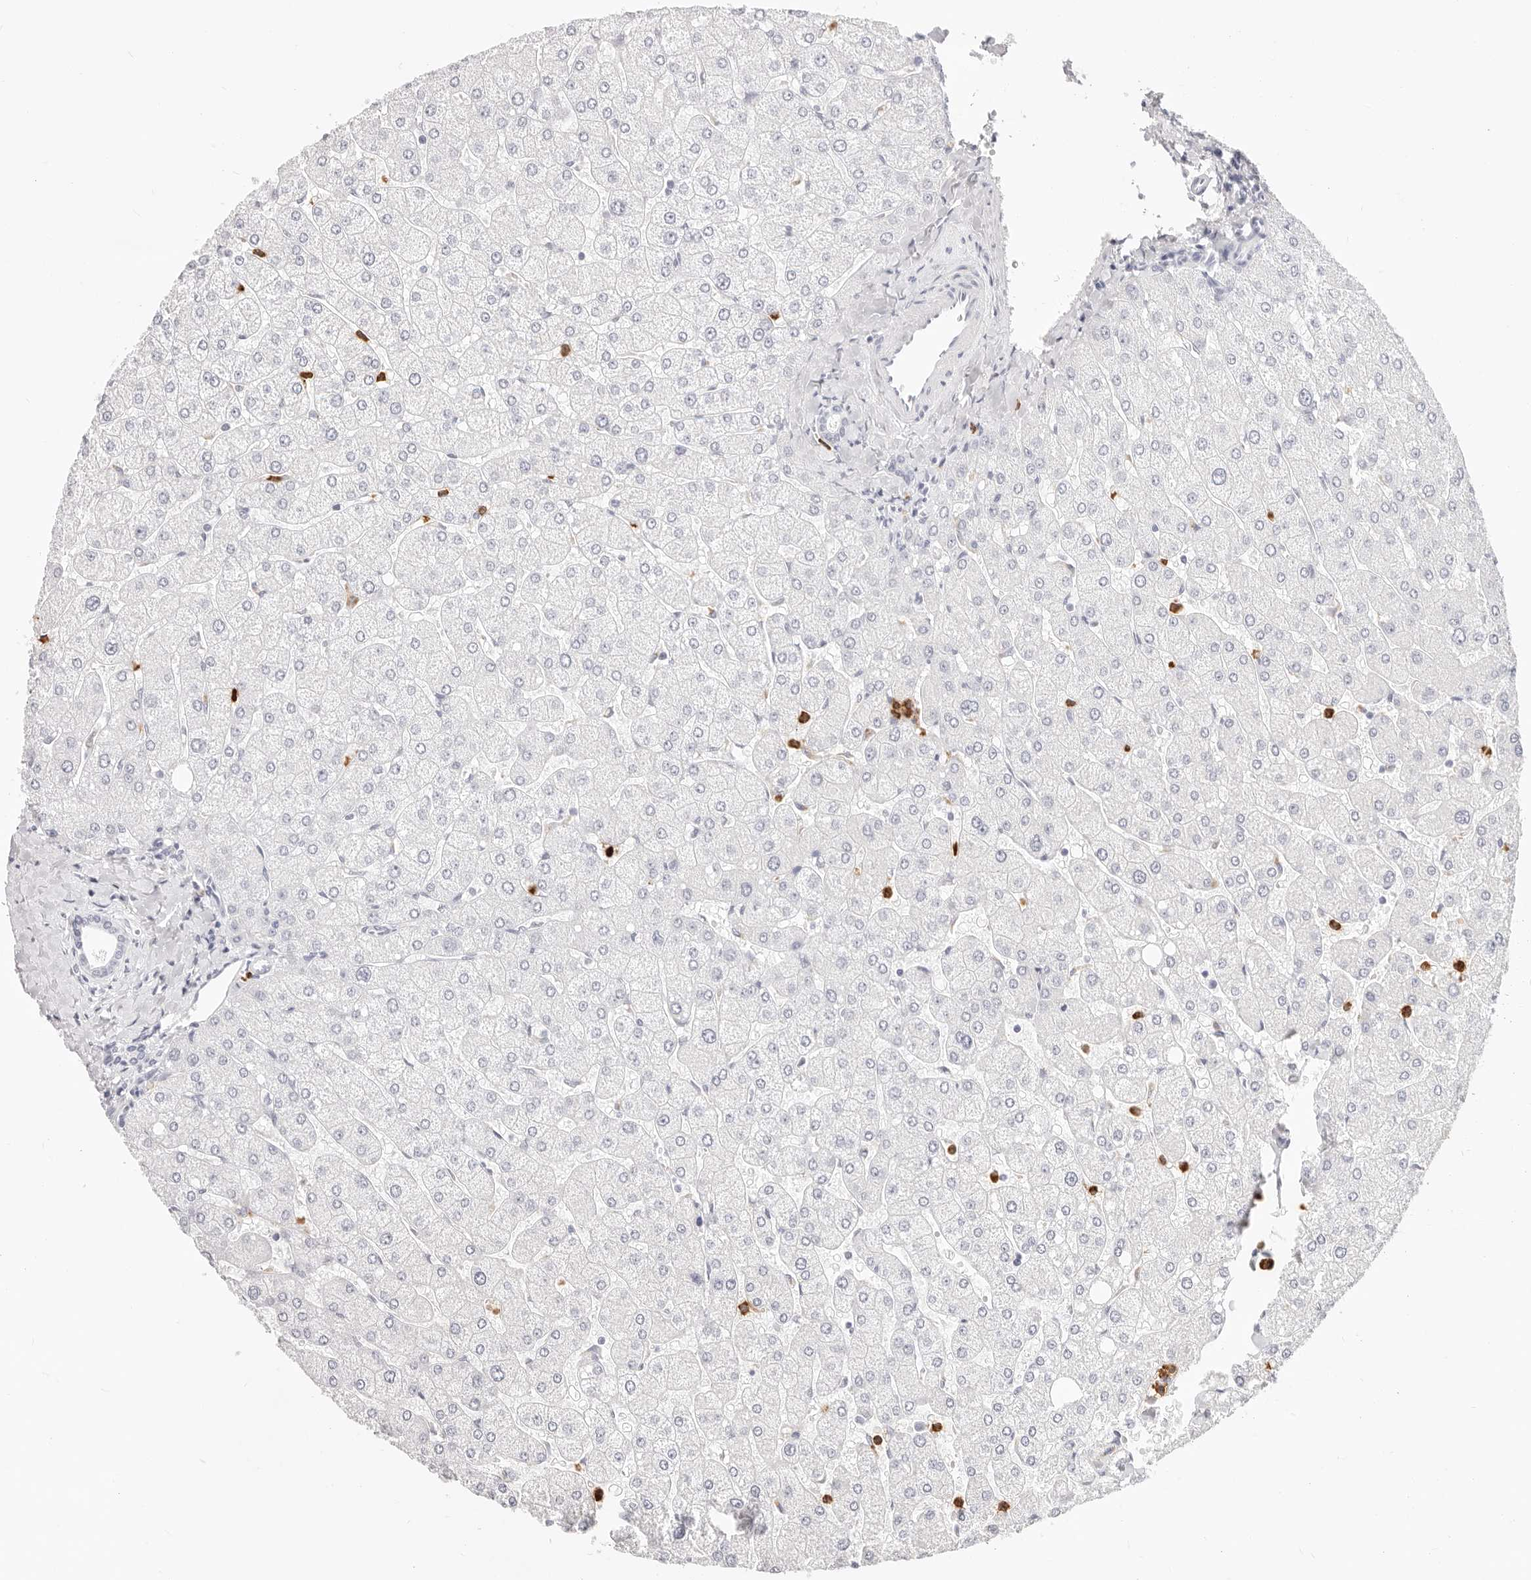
{"staining": {"intensity": "negative", "quantity": "none", "location": "none"}, "tissue": "liver", "cell_type": "Cholangiocytes", "image_type": "normal", "snomed": [{"axis": "morphology", "description": "Normal tissue, NOS"}, {"axis": "topography", "description": "Liver"}], "caption": "Protein analysis of normal liver displays no significant positivity in cholangiocytes. (Stains: DAB (3,3'-diaminobenzidine) IHC with hematoxylin counter stain, Microscopy: brightfield microscopy at high magnification).", "gene": "CAMP", "patient": {"sex": "male", "age": 55}}